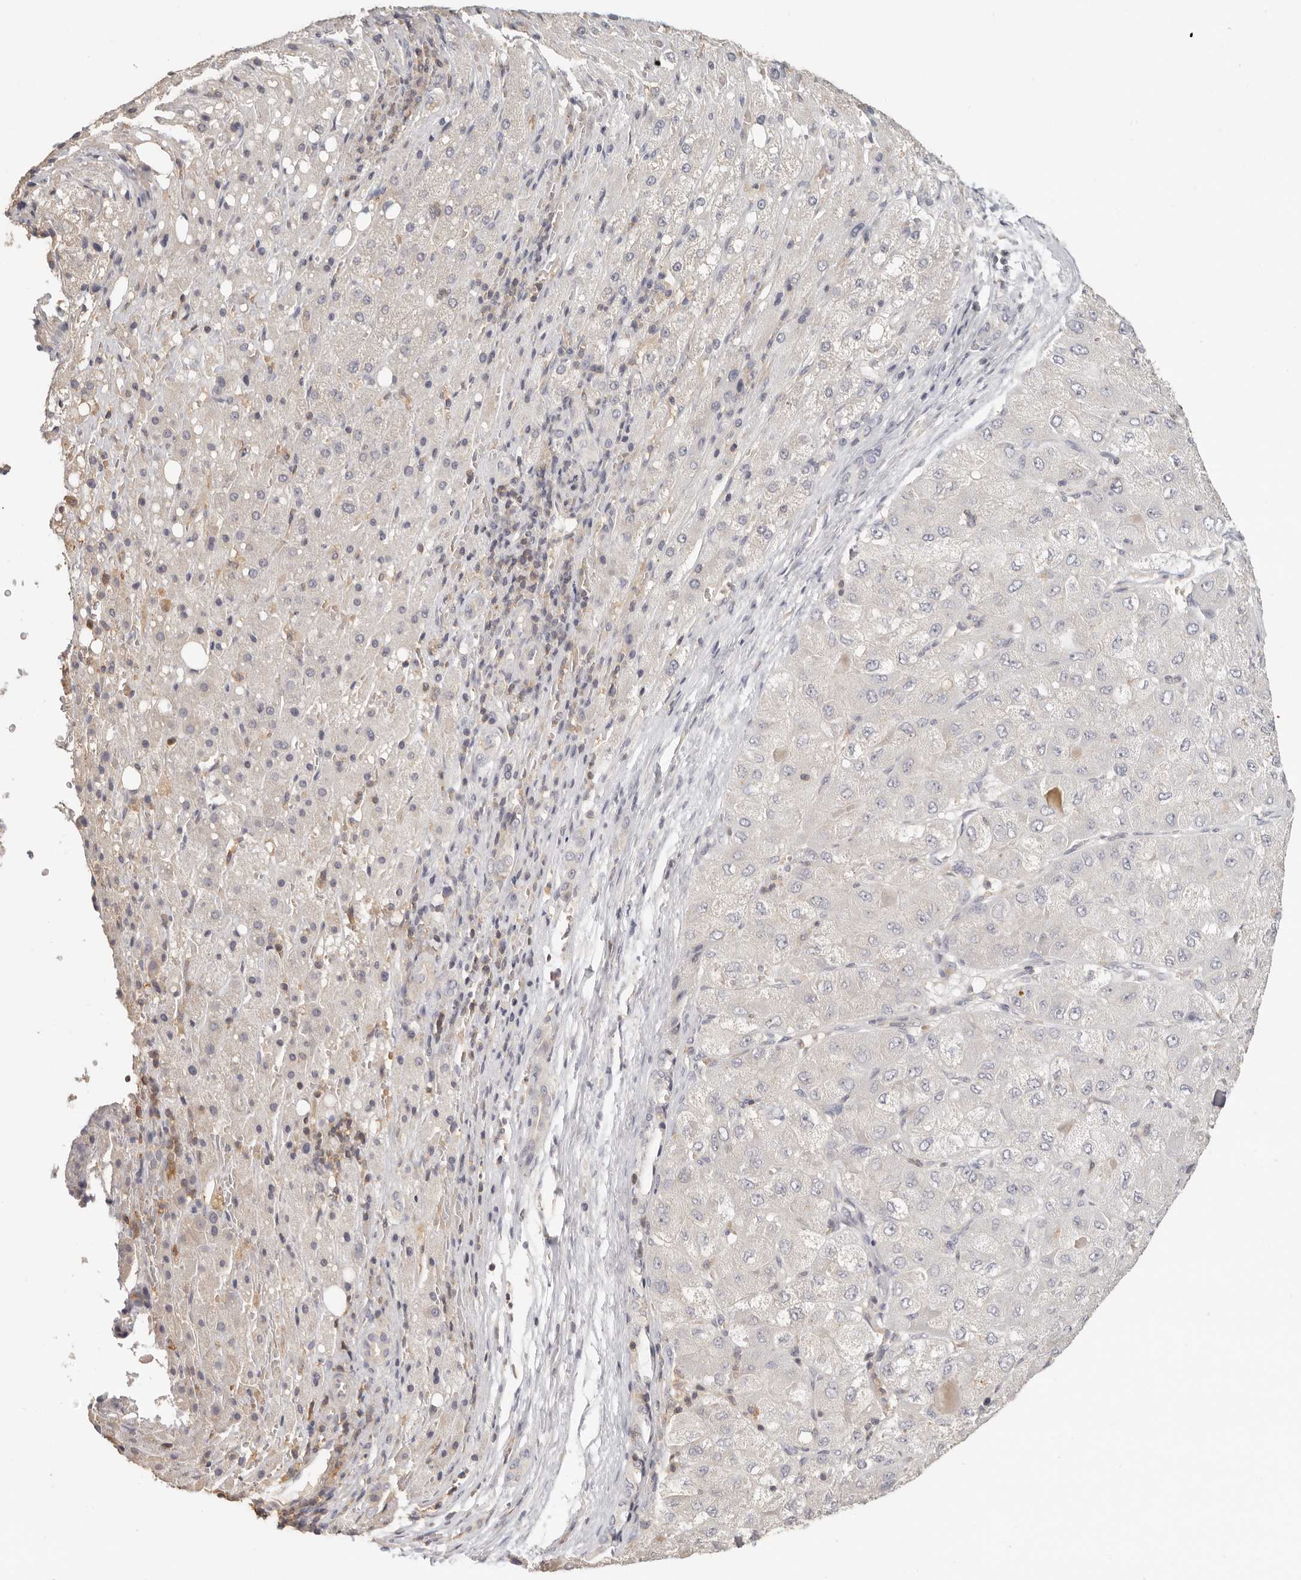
{"staining": {"intensity": "negative", "quantity": "none", "location": "none"}, "tissue": "liver cancer", "cell_type": "Tumor cells", "image_type": "cancer", "snomed": [{"axis": "morphology", "description": "Carcinoma, Hepatocellular, NOS"}, {"axis": "topography", "description": "Liver"}], "caption": "Tumor cells are negative for protein expression in human liver hepatocellular carcinoma.", "gene": "CSK", "patient": {"sex": "male", "age": 80}}